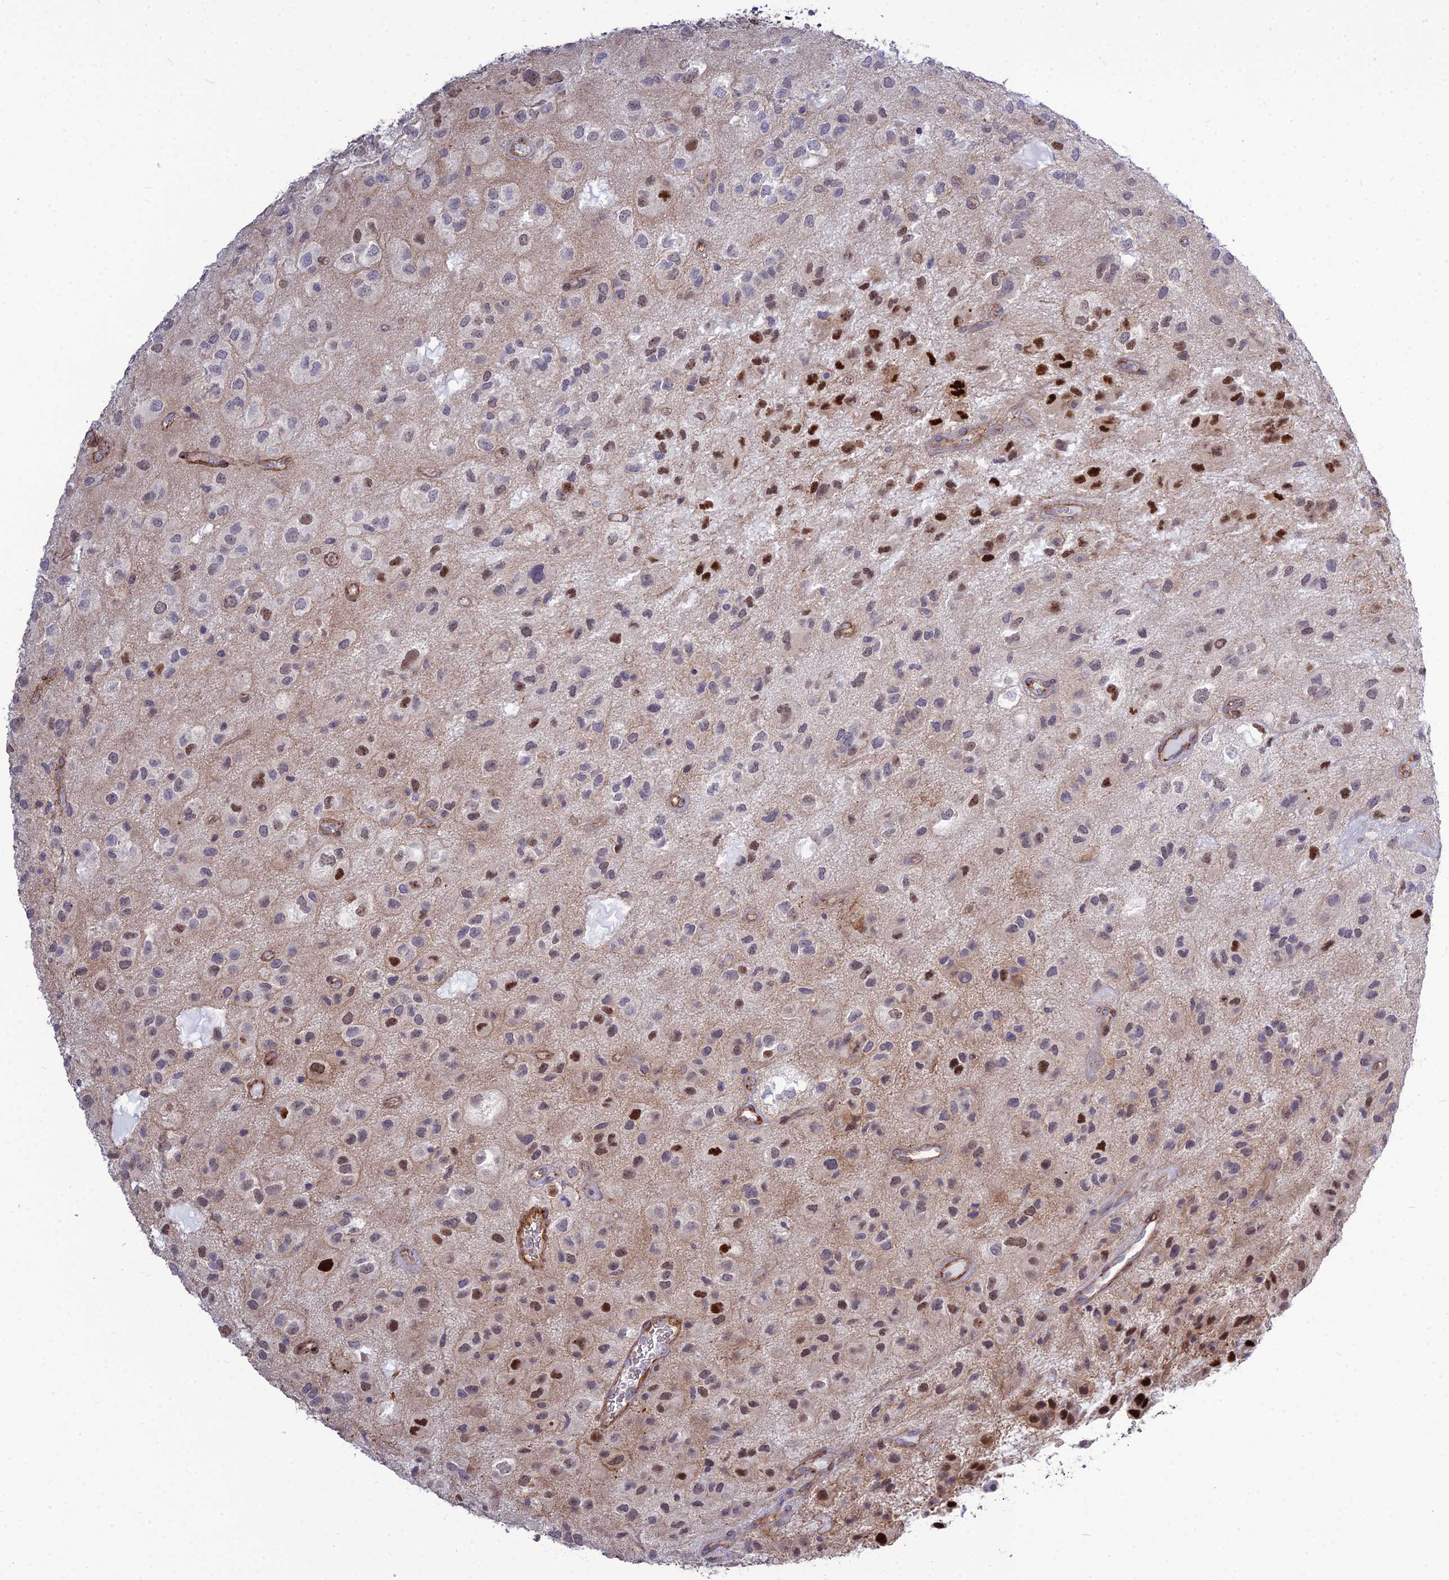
{"staining": {"intensity": "strong", "quantity": "25%-75%", "location": "nuclear"}, "tissue": "glioma", "cell_type": "Tumor cells", "image_type": "cancer", "snomed": [{"axis": "morphology", "description": "Glioma, malignant, Low grade"}, {"axis": "topography", "description": "Brain"}], "caption": "Glioma stained with DAB IHC displays high levels of strong nuclear expression in approximately 25%-75% of tumor cells. (IHC, brightfield microscopy, high magnification).", "gene": "TSPYL2", "patient": {"sex": "male", "age": 66}}